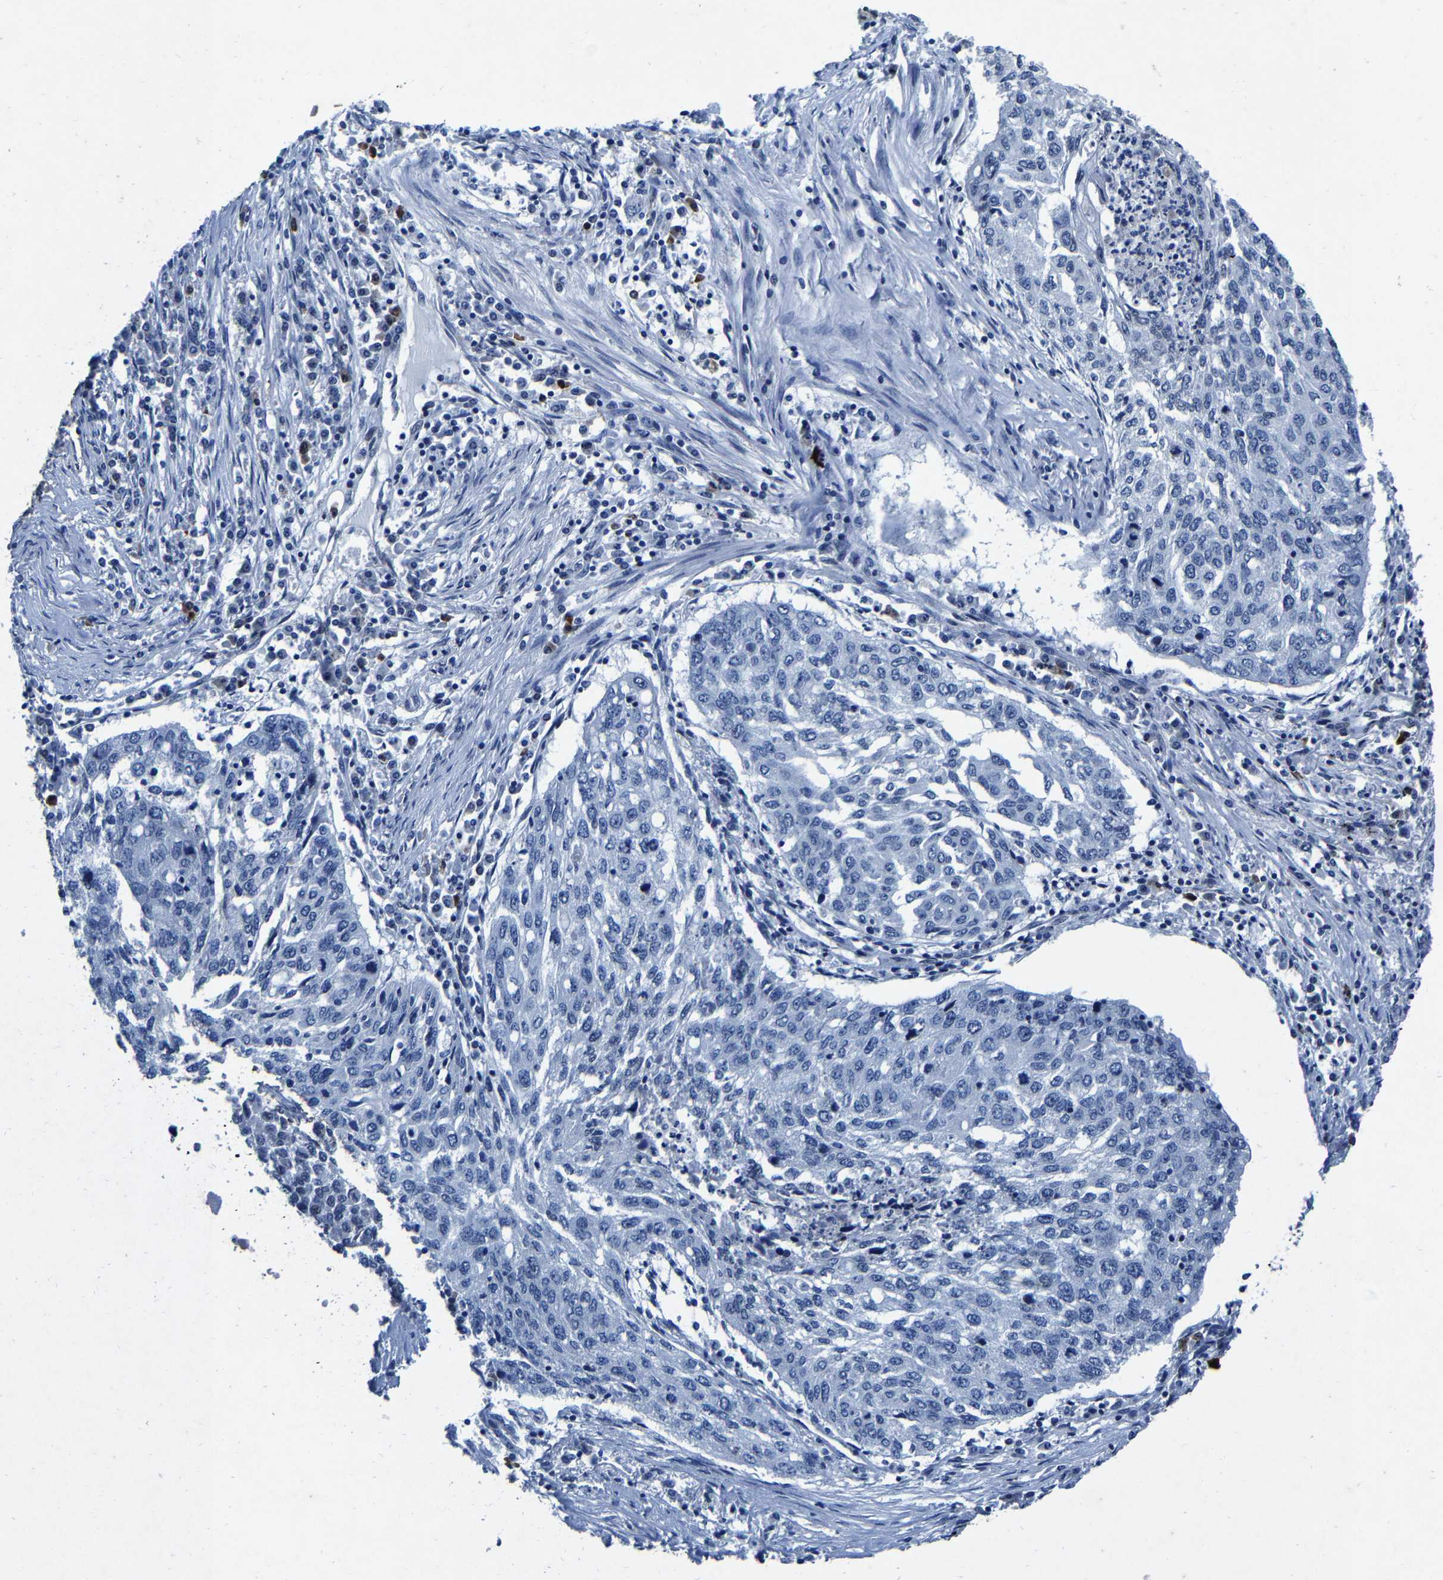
{"staining": {"intensity": "negative", "quantity": "none", "location": "none"}, "tissue": "lung cancer", "cell_type": "Tumor cells", "image_type": "cancer", "snomed": [{"axis": "morphology", "description": "Squamous cell carcinoma, NOS"}, {"axis": "topography", "description": "Lung"}], "caption": "Tumor cells show no significant expression in squamous cell carcinoma (lung).", "gene": "UBN2", "patient": {"sex": "female", "age": 63}}